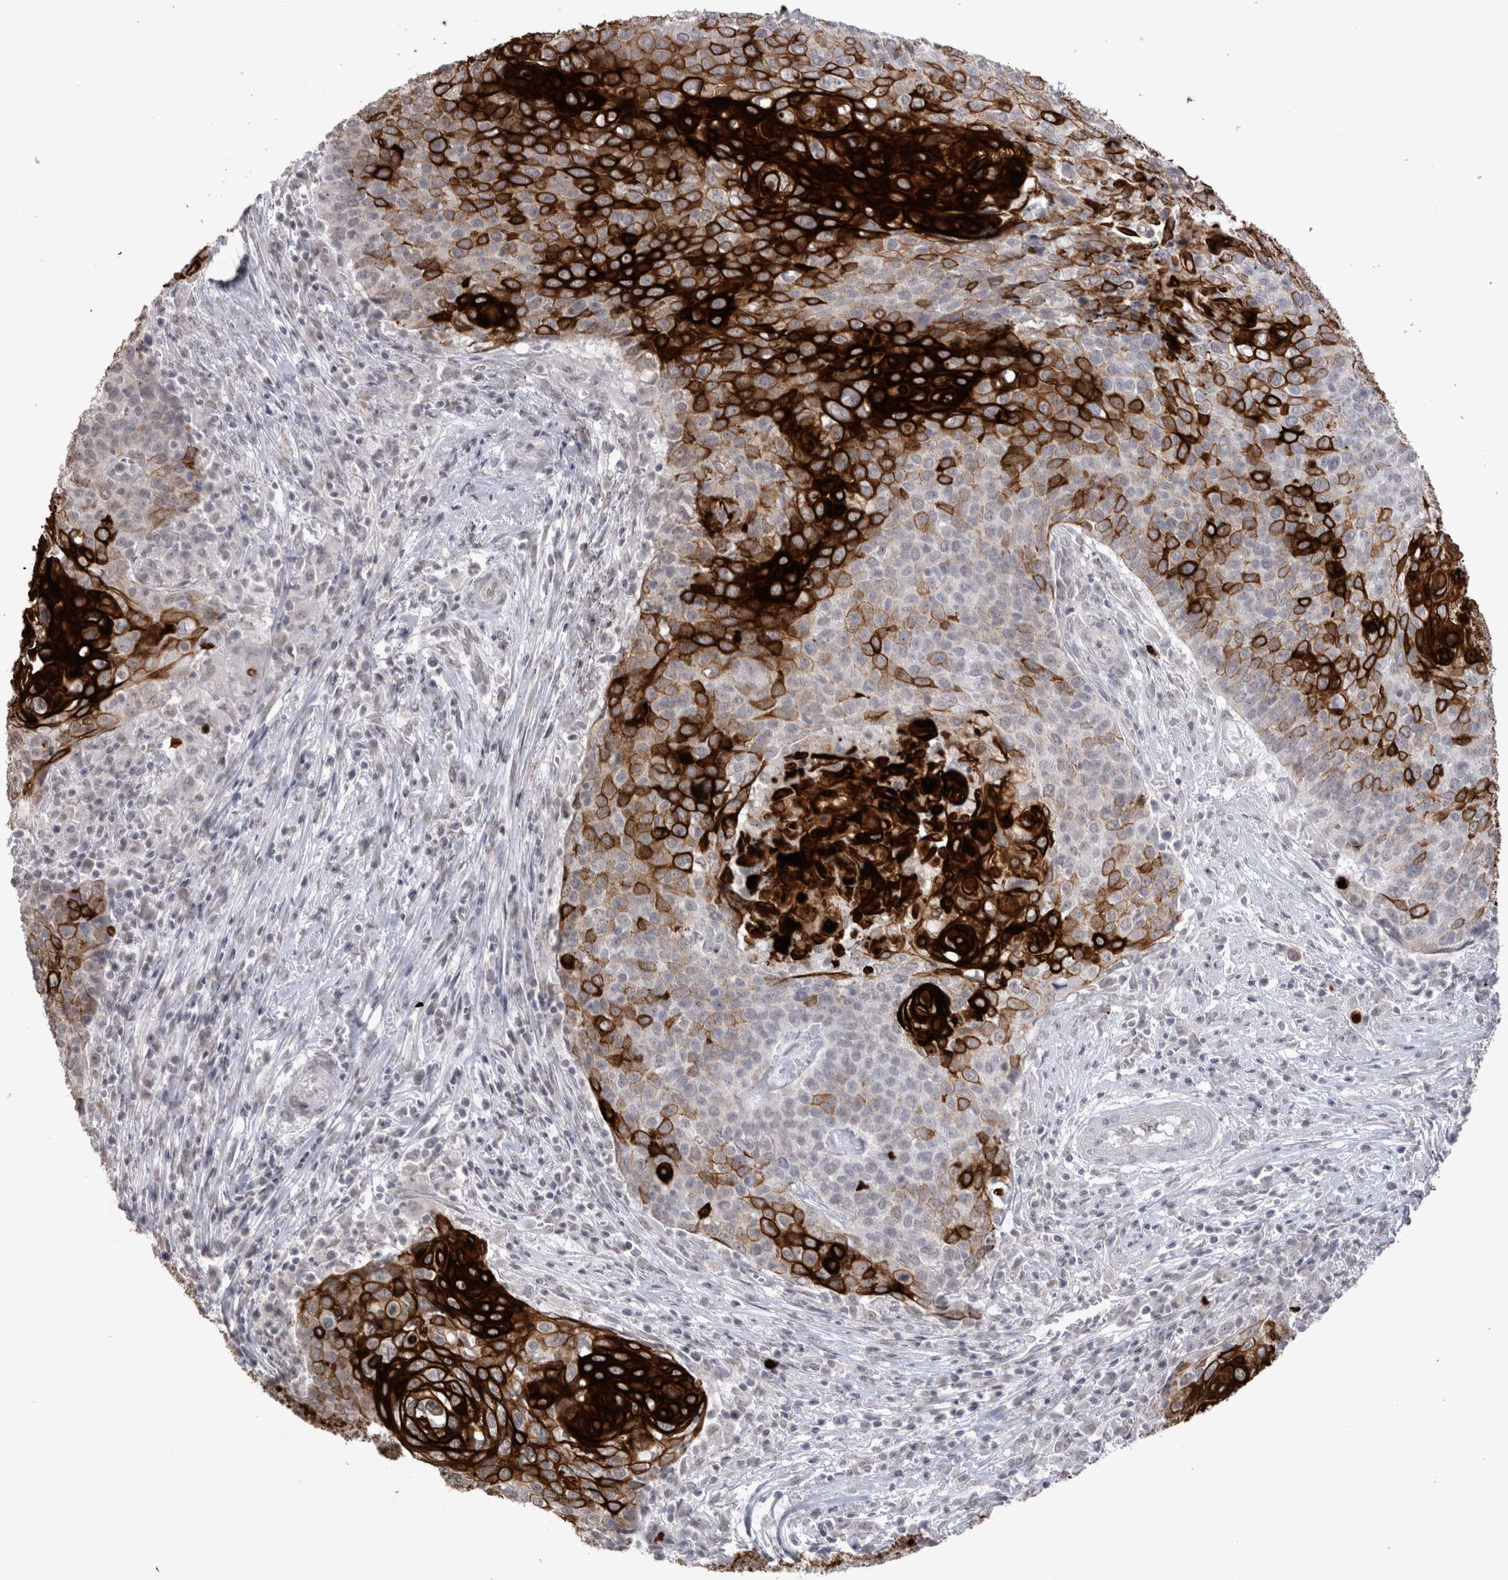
{"staining": {"intensity": "strong", "quantity": "25%-75%", "location": "cytoplasmic/membranous"}, "tissue": "cervical cancer", "cell_type": "Tumor cells", "image_type": "cancer", "snomed": [{"axis": "morphology", "description": "Squamous cell carcinoma, NOS"}, {"axis": "topography", "description": "Cervix"}], "caption": "Brown immunohistochemical staining in squamous cell carcinoma (cervical) reveals strong cytoplasmic/membranous staining in approximately 25%-75% of tumor cells. (DAB IHC with brightfield microscopy, high magnification).", "gene": "DDX4", "patient": {"sex": "female", "age": 39}}